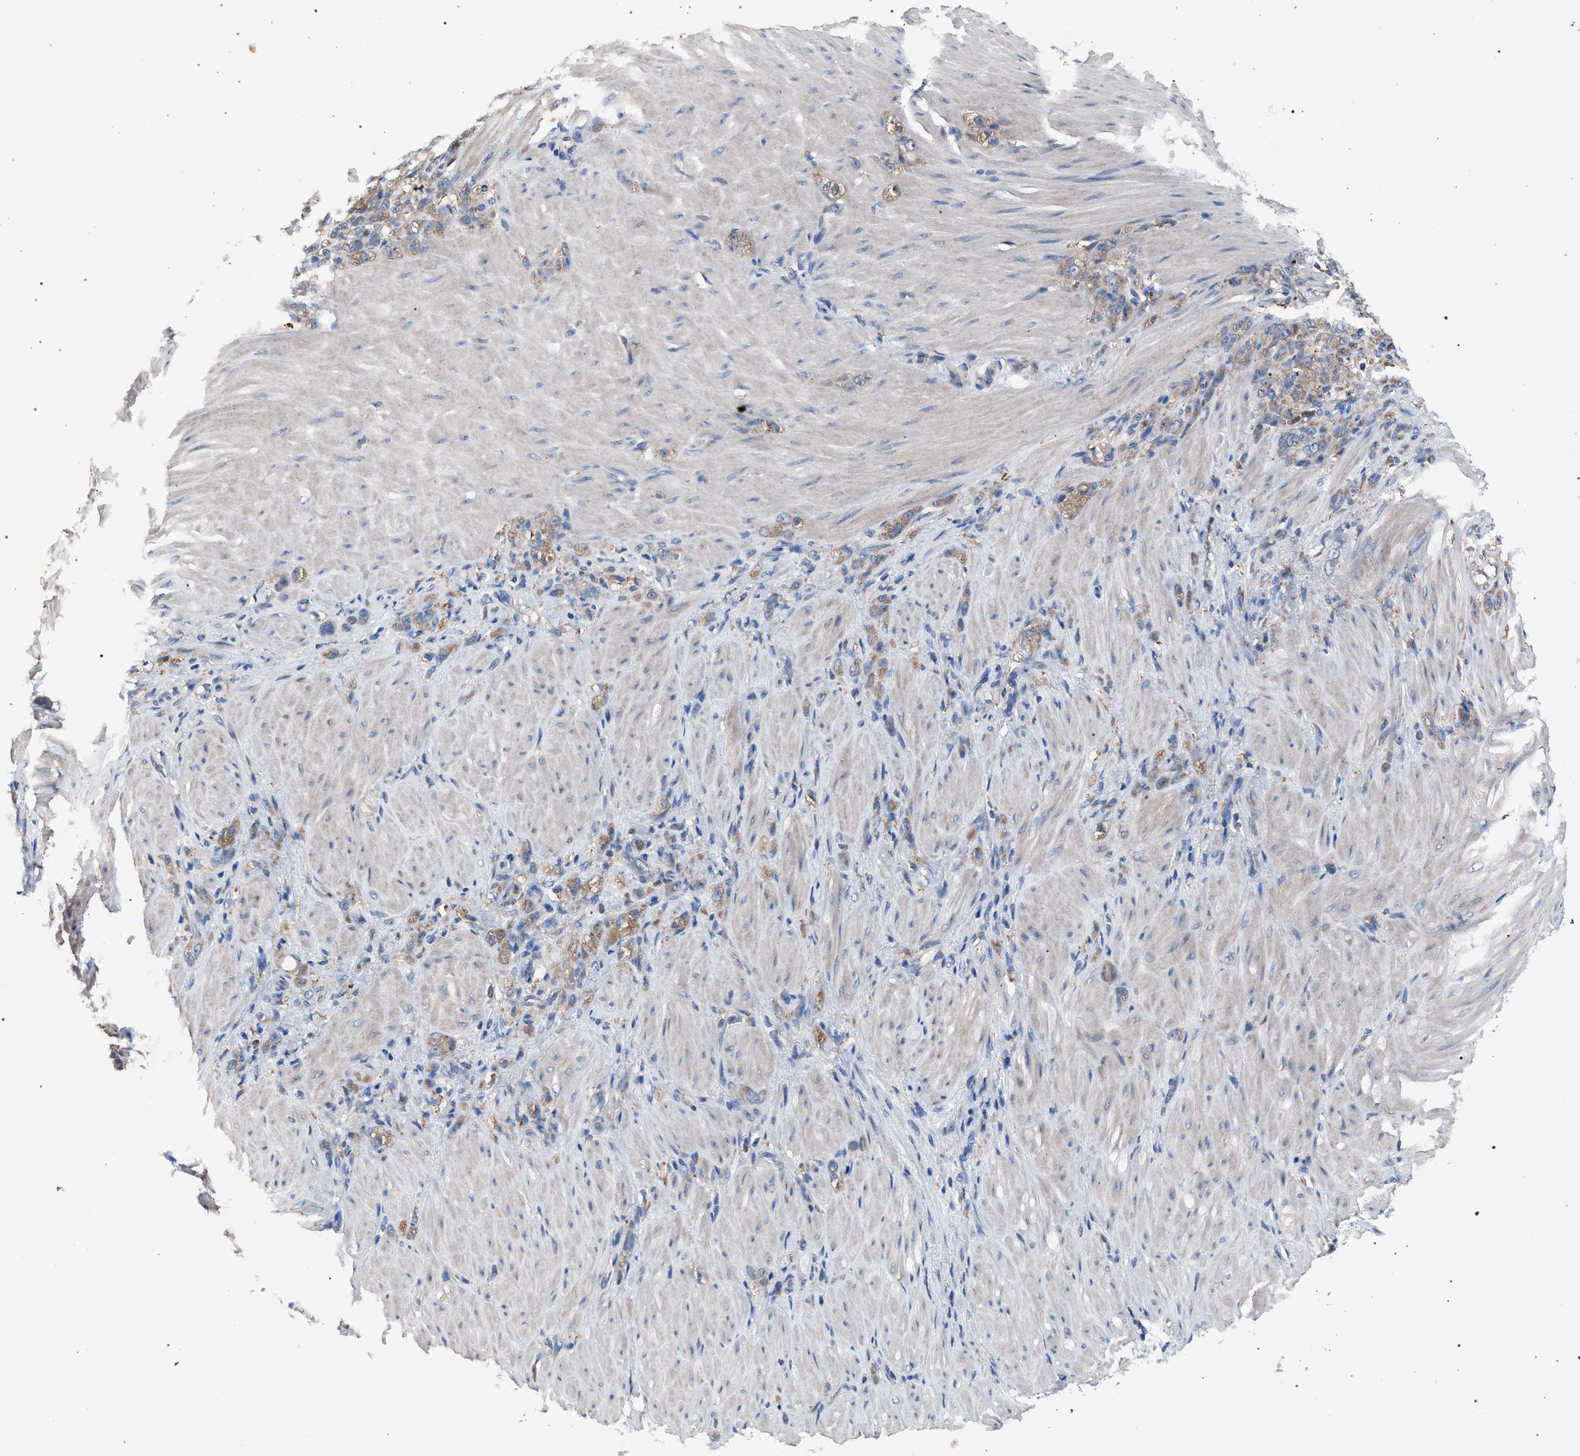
{"staining": {"intensity": "moderate", "quantity": ">75%", "location": "cytoplasmic/membranous"}, "tissue": "stomach cancer", "cell_type": "Tumor cells", "image_type": "cancer", "snomed": [{"axis": "morphology", "description": "Normal tissue, NOS"}, {"axis": "morphology", "description": "Adenocarcinoma, NOS"}, {"axis": "topography", "description": "Stomach"}], "caption": "Moderate cytoplasmic/membranous staining is seen in approximately >75% of tumor cells in stomach cancer.", "gene": "ATP6V0A1", "patient": {"sex": "male", "age": 82}}